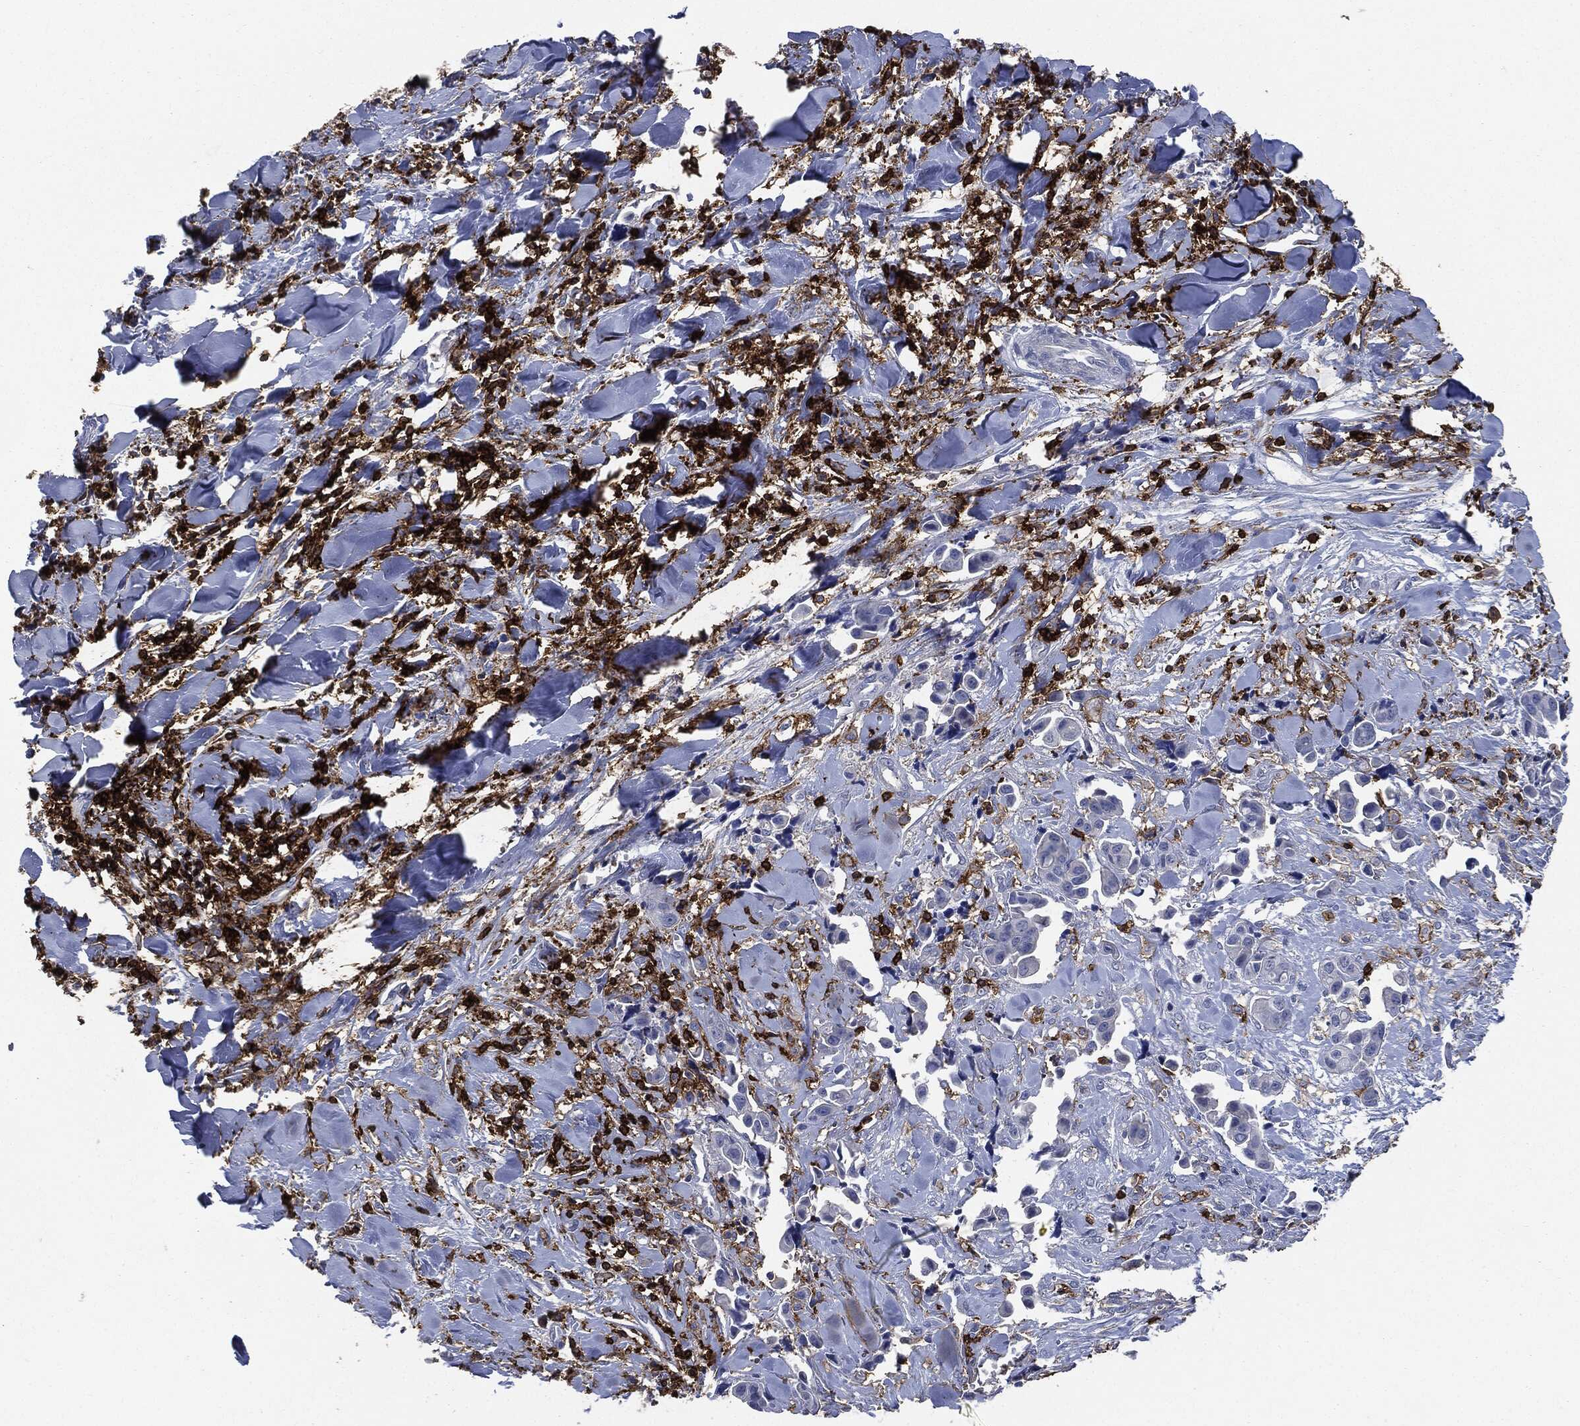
{"staining": {"intensity": "negative", "quantity": "none", "location": "none"}, "tissue": "head and neck cancer", "cell_type": "Tumor cells", "image_type": "cancer", "snomed": [{"axis": "morphology", "description": "Adenocarcinoma, NOS"}, {"axis": "topography", "description": "Head-Neck"}], "caption": "DAB immunohistochemical staining of human head and neck cancer reveals no significant positivity in tumor cells. (DAB immunohistochemistry (IHC), high magnification).", "gene": "PTPRC", "patient": {"sex": "male", "age": 76}}